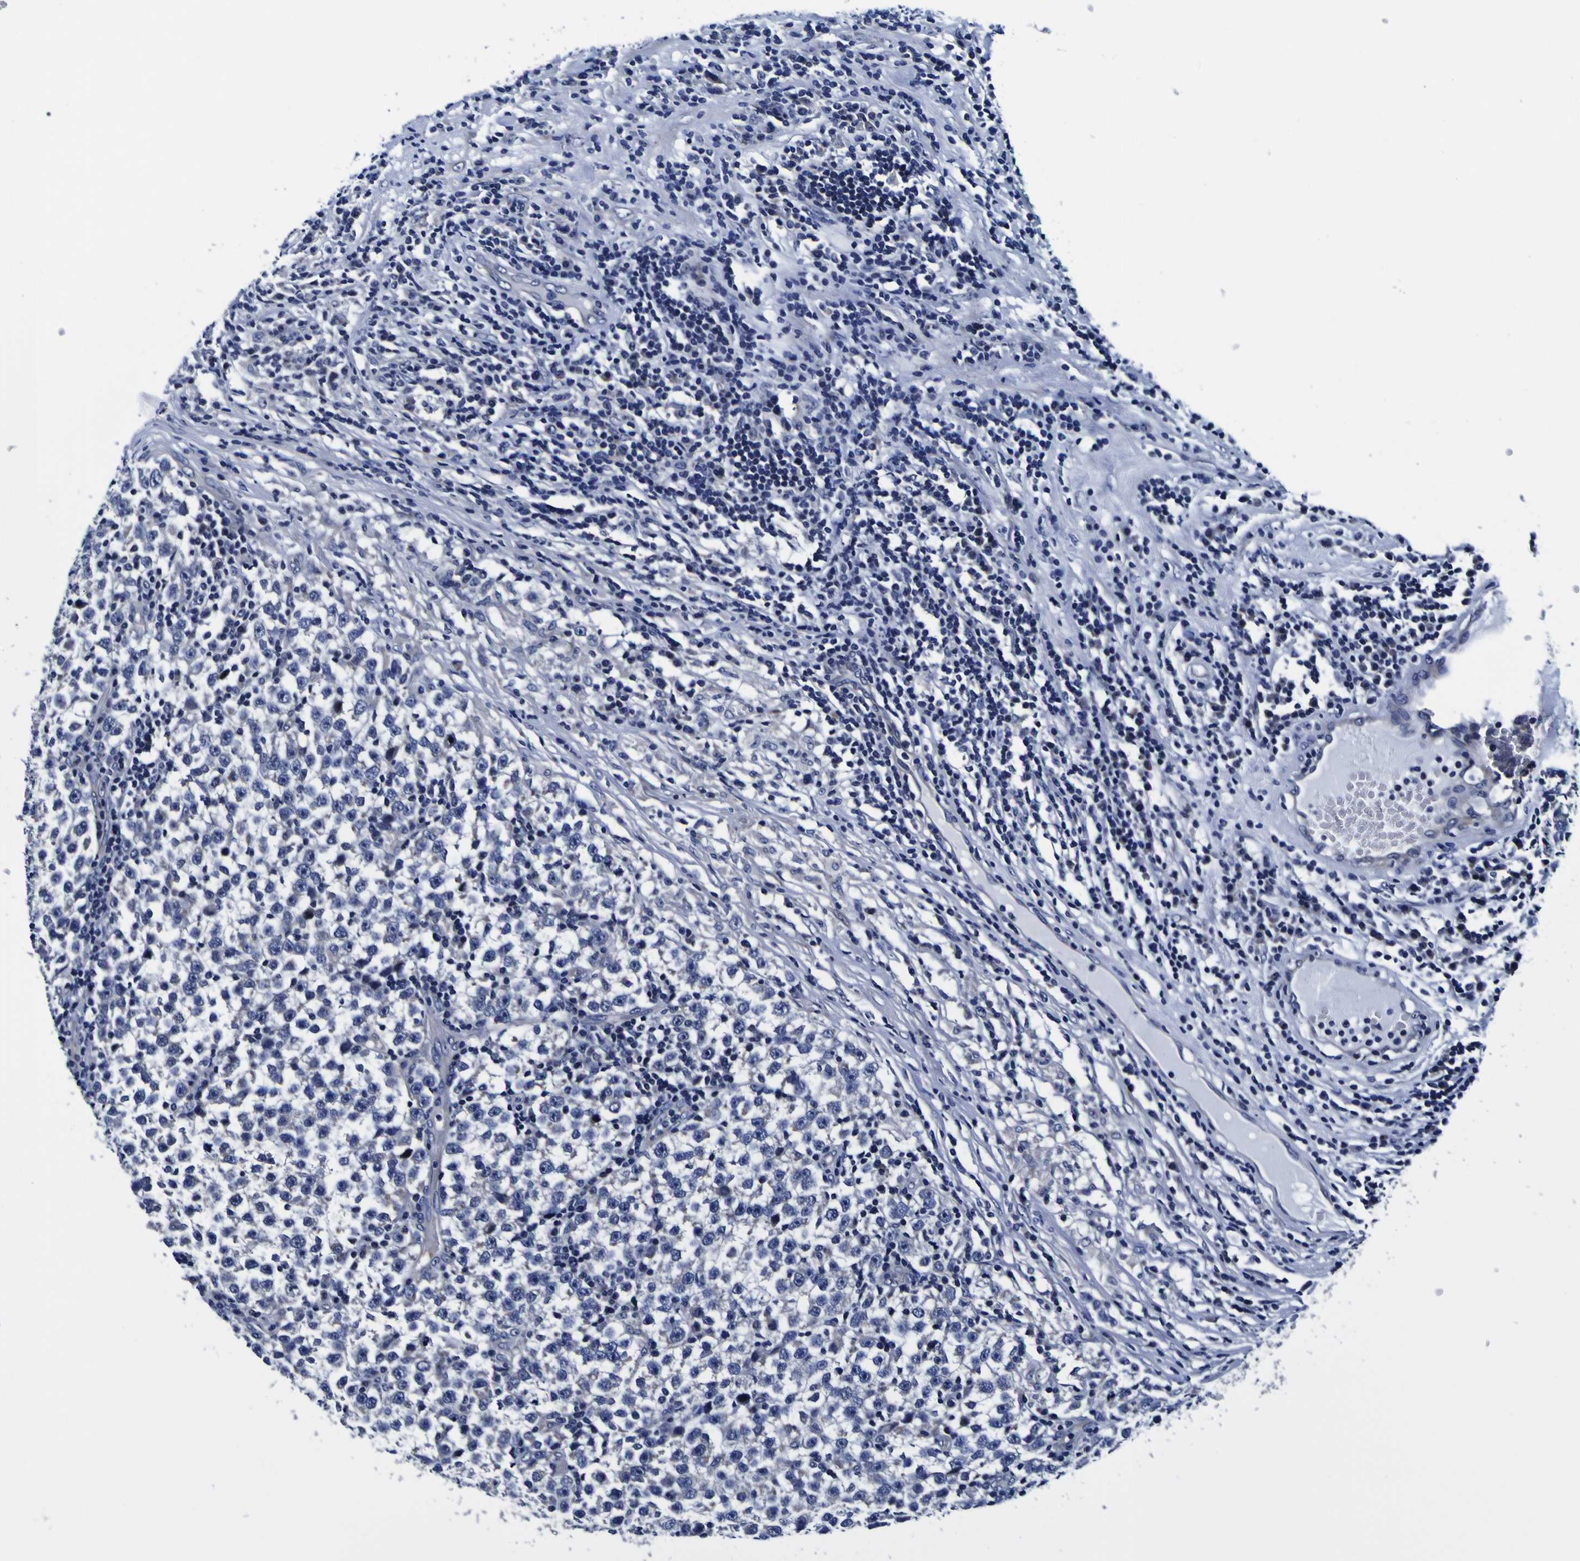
{"staining": {"intensity": "negative", "quantity": "none", "location": "none"}, "tissue": "testis cancer", "cell_type": "Tumor cells", "image_type": "cancer", "snomed": [{"axis": "morphology", "description": "Seminoma, NOS"}, {"axis": "topography", "description": "Testis"}], "caption": "This is an immunohistochemistry (IHC) histopathology image of human testis cancer. There is no expression in tumor cells.", "gene": "PDLIM4", "patient": {"sex": "male", "age": 43}}